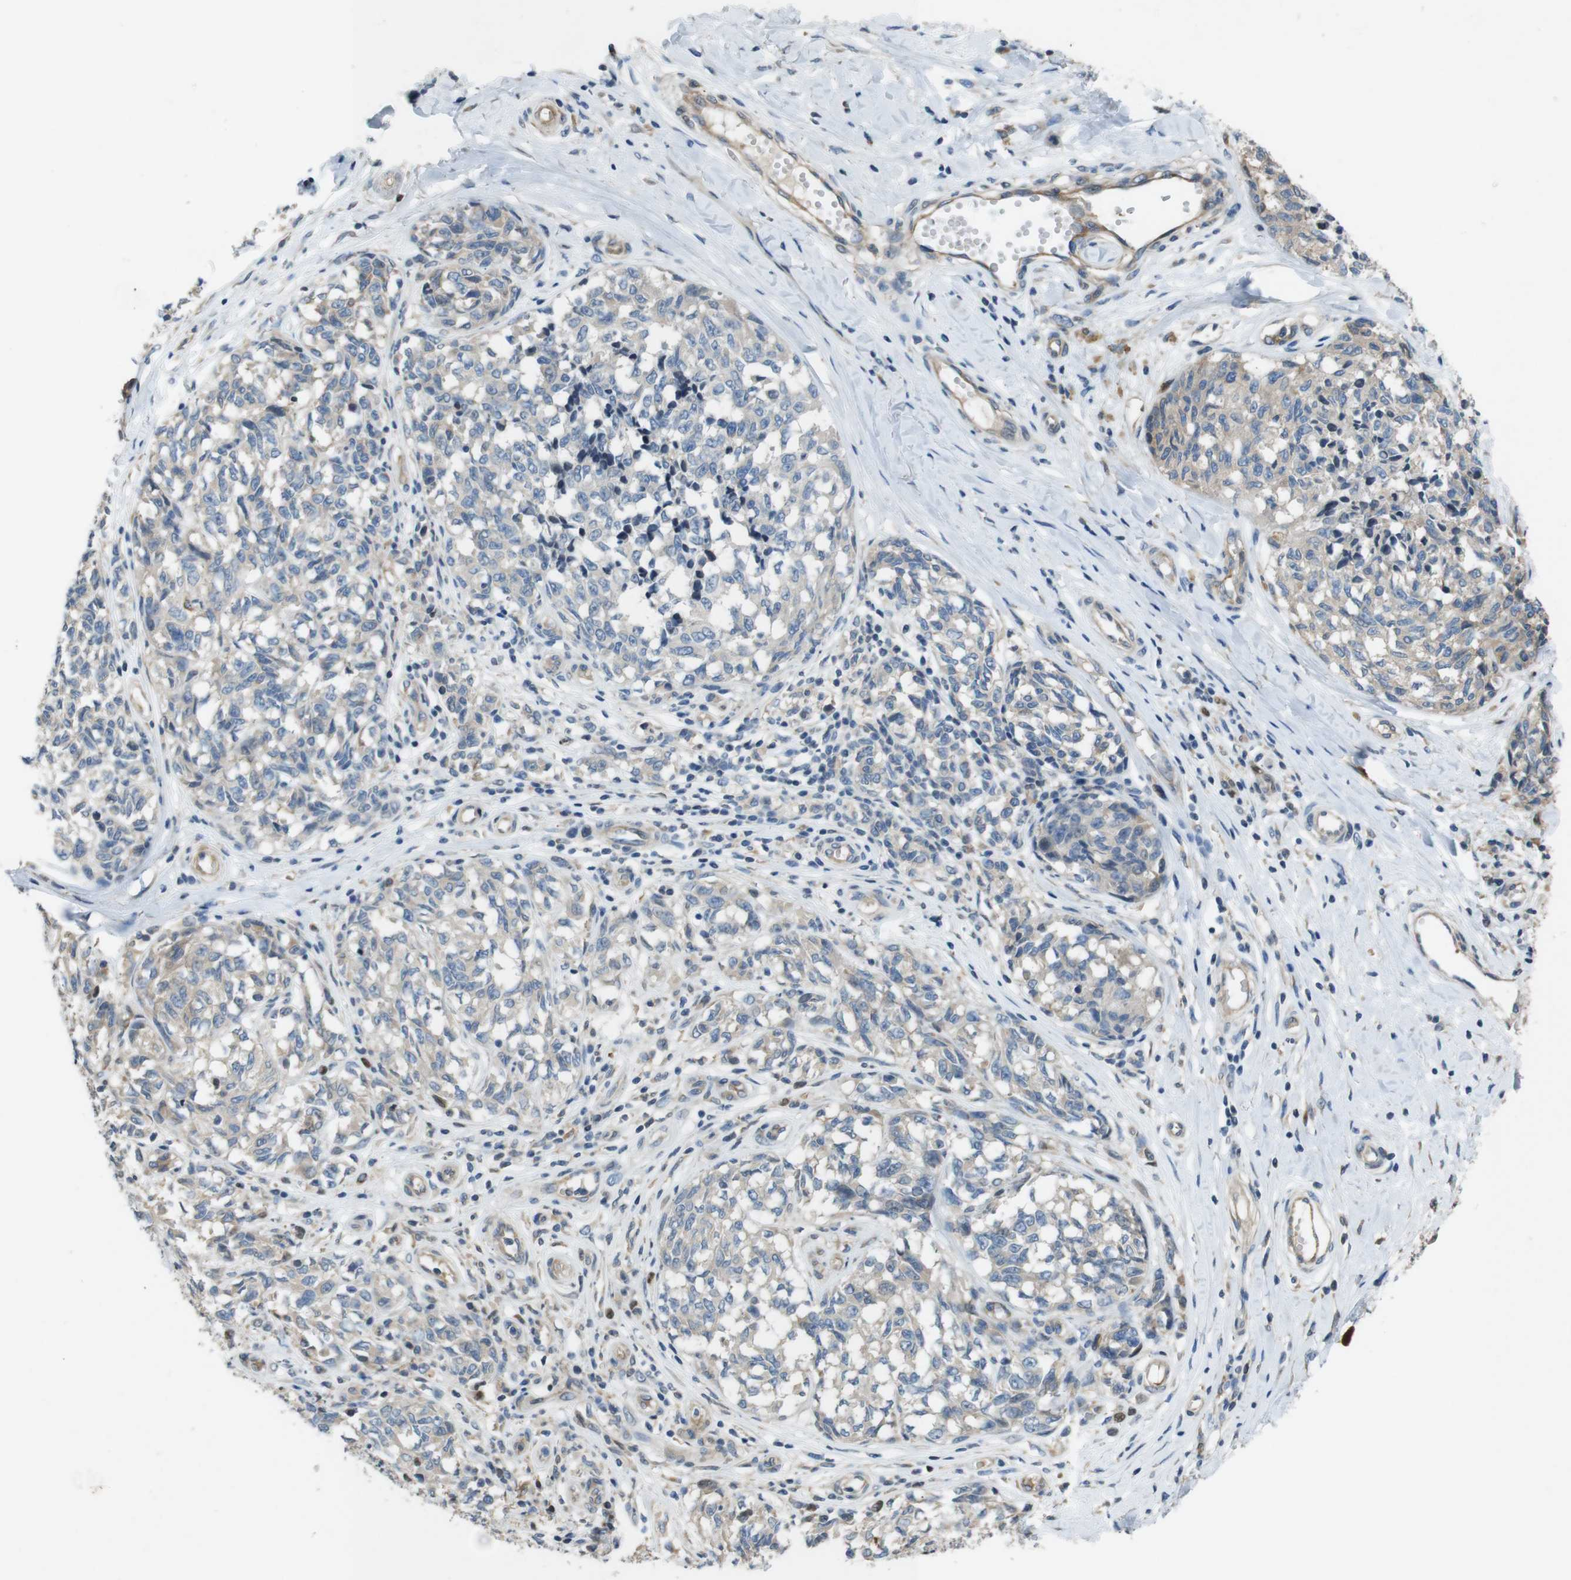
{"staining": {"intensity": "negative", "quantity": "none", "location": "none"}, "tissue": "melanoma", "cell_type": "Tumor cells", "image_type": "cancer", "snomed": [{"axis": "morphology", "description": "Malignant melanoma, NOS"}, {"axis": "topography", "description": "Skin"}], "caption": "This is an immunohistochemistry image of malignant melanoma. There is no staining in tumor cells.", "gene": "PCDH10", "patient": {"sex": "female", "age": 64}}